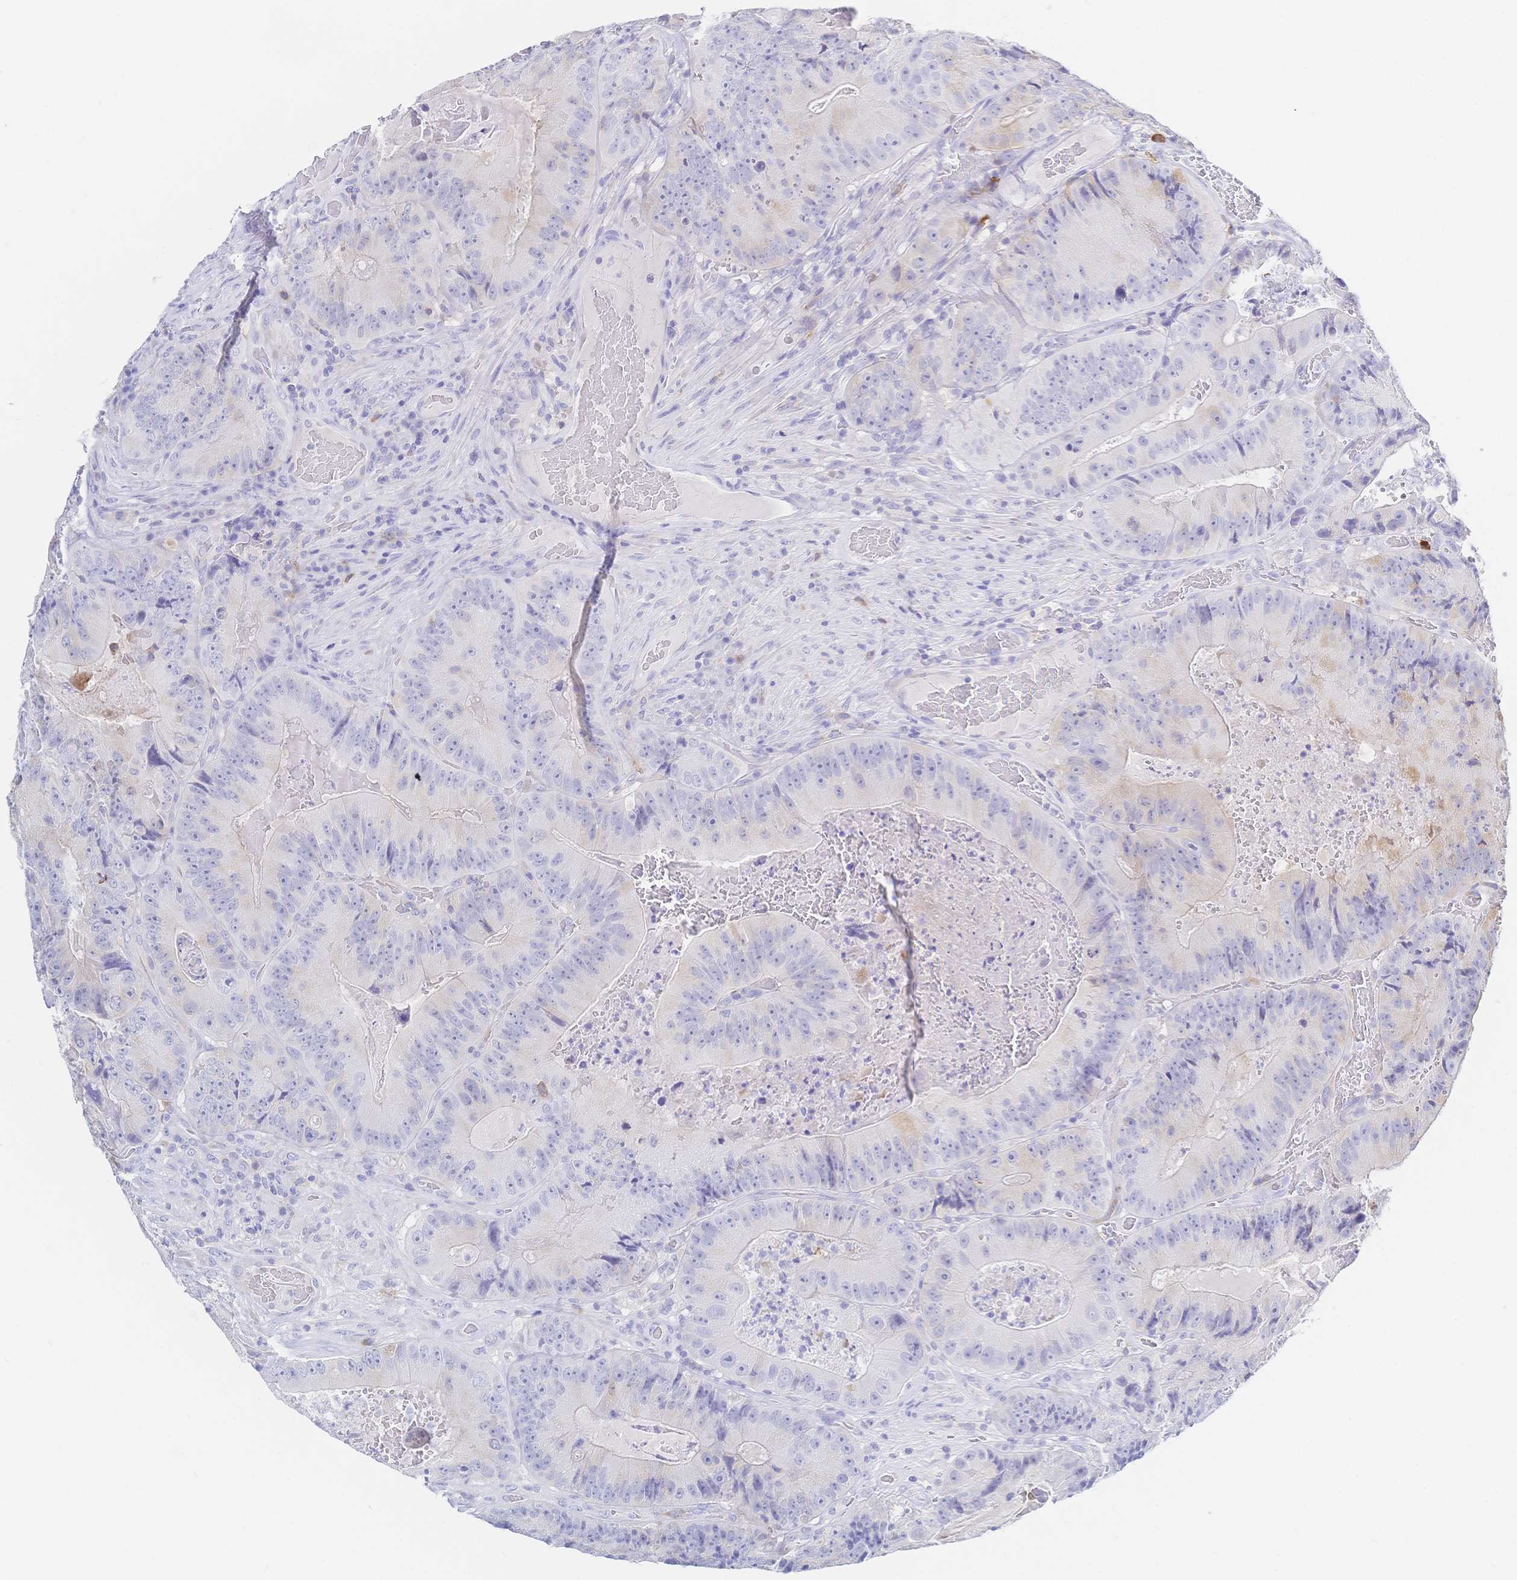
{"staining": {"intensity": "negative", "quantity": "none", "location": "none"}, "tissue": "colorectal cancer", "cell_type": "Tumor cells", "image_type": "cancer", "snomed": [{"axis": "morphology", "description": "Adenocarcinoma, NOS"}, {"axis": "topography", "description": "Colon"}], "caption": "Immunohistochemistry (IHC) of human colorectal adenocarcinoma demonstrates no expression in tumor cells.", "gene": "RRM1", "patient": {"sex": "female", "age": 86}}